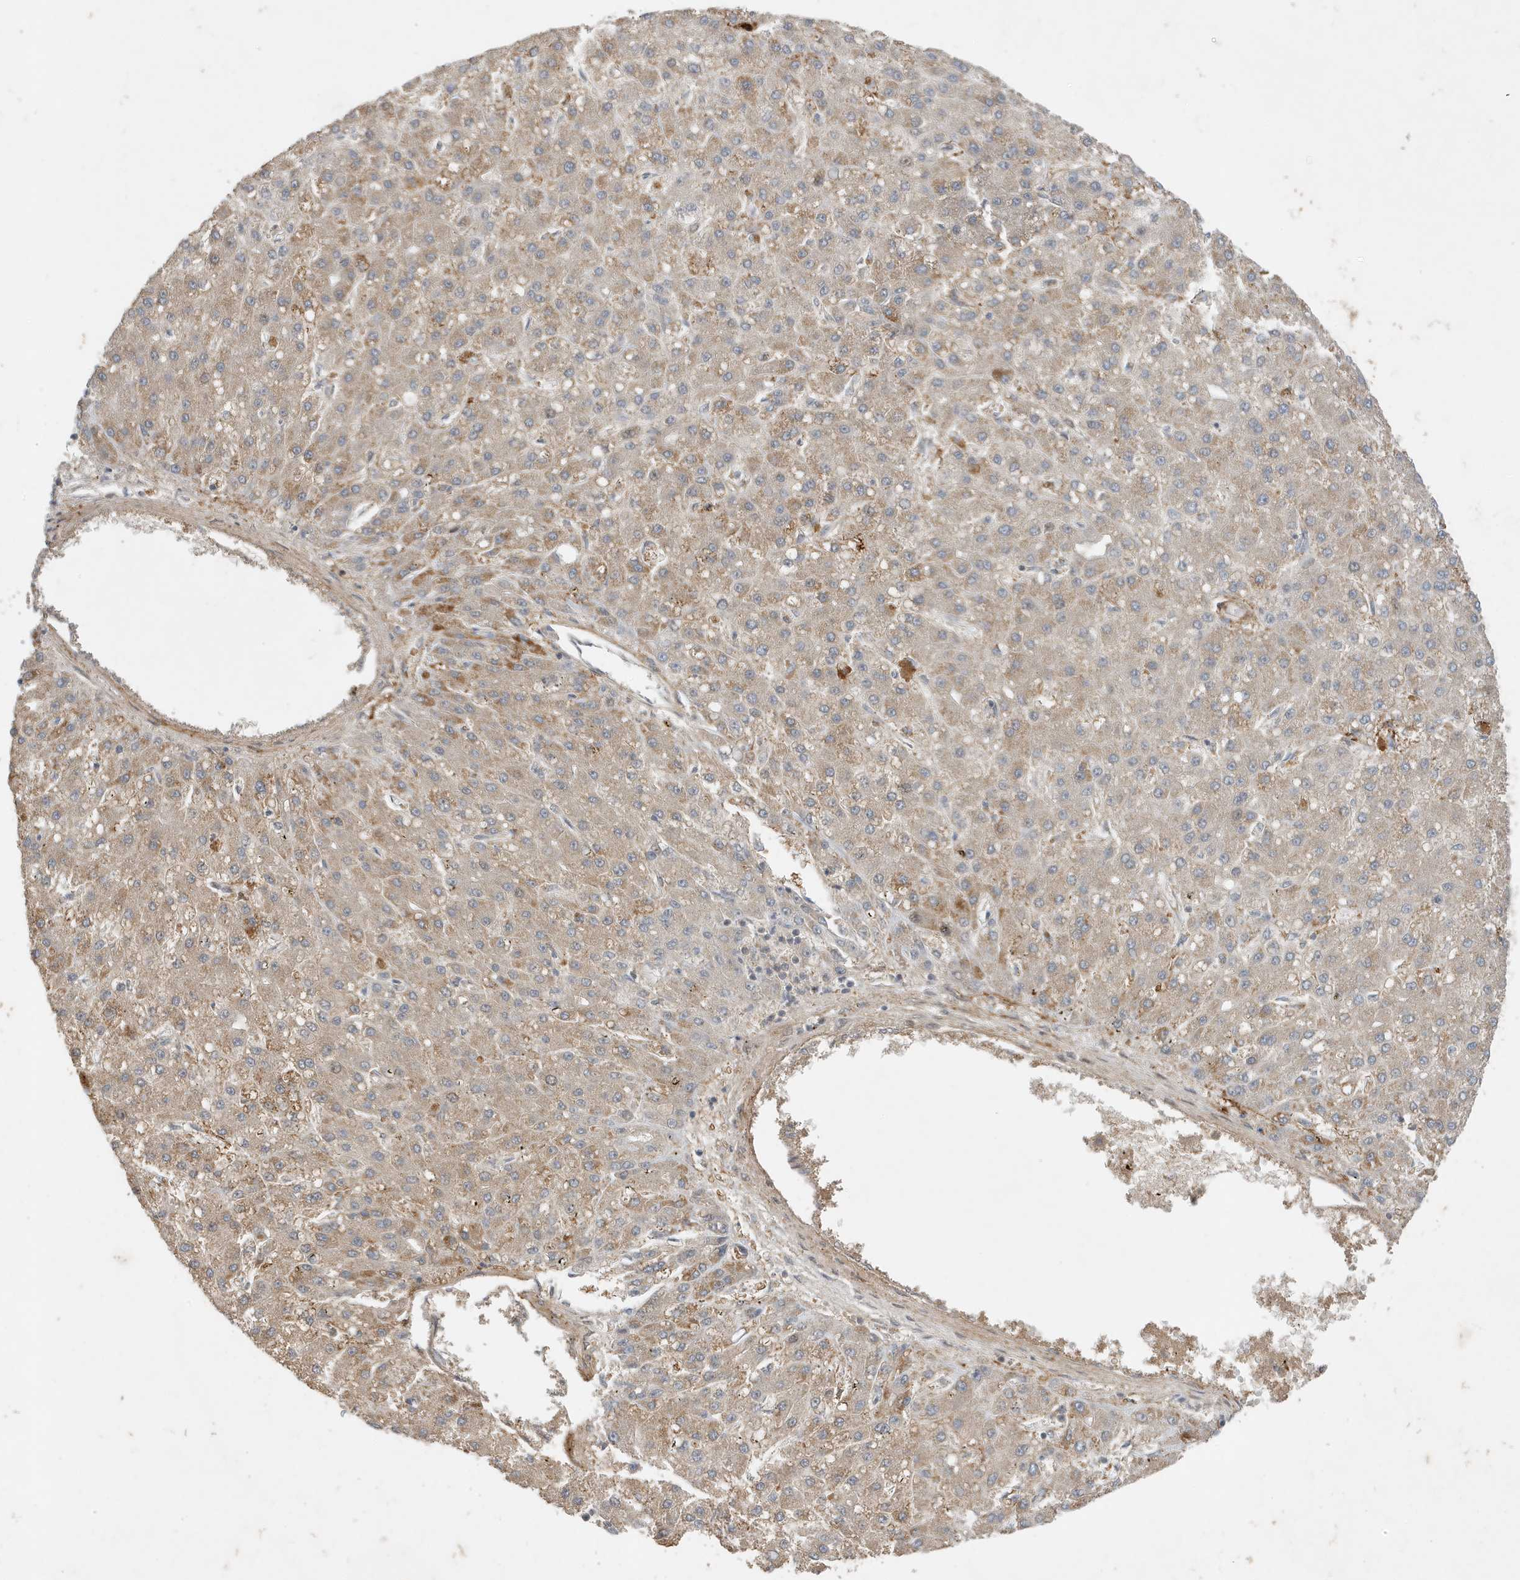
{"staining": {"intensity": "moderate", "quantity": "25%-75%", "location": "cytoplasmic/membranous"}, "tissue": "liver cancer", "cell_type": "Tumor cells", "image_type": "cancer", "snomed": [{"axis": "morphology", "description": "Carcinoma, Hepatocellular, NOS"}, {"axis": "topography", "description": "Liver"}], "caption": "Liver hepatocellular carcinoma stained with DAB immunohistochemistry (IHC) displays medium levels of moderate cytoplasmic/membranous expression in about 25%-75% of tumor cells.", "gene": "MAST3", "patient": {"sex": "male", "age": 67}}